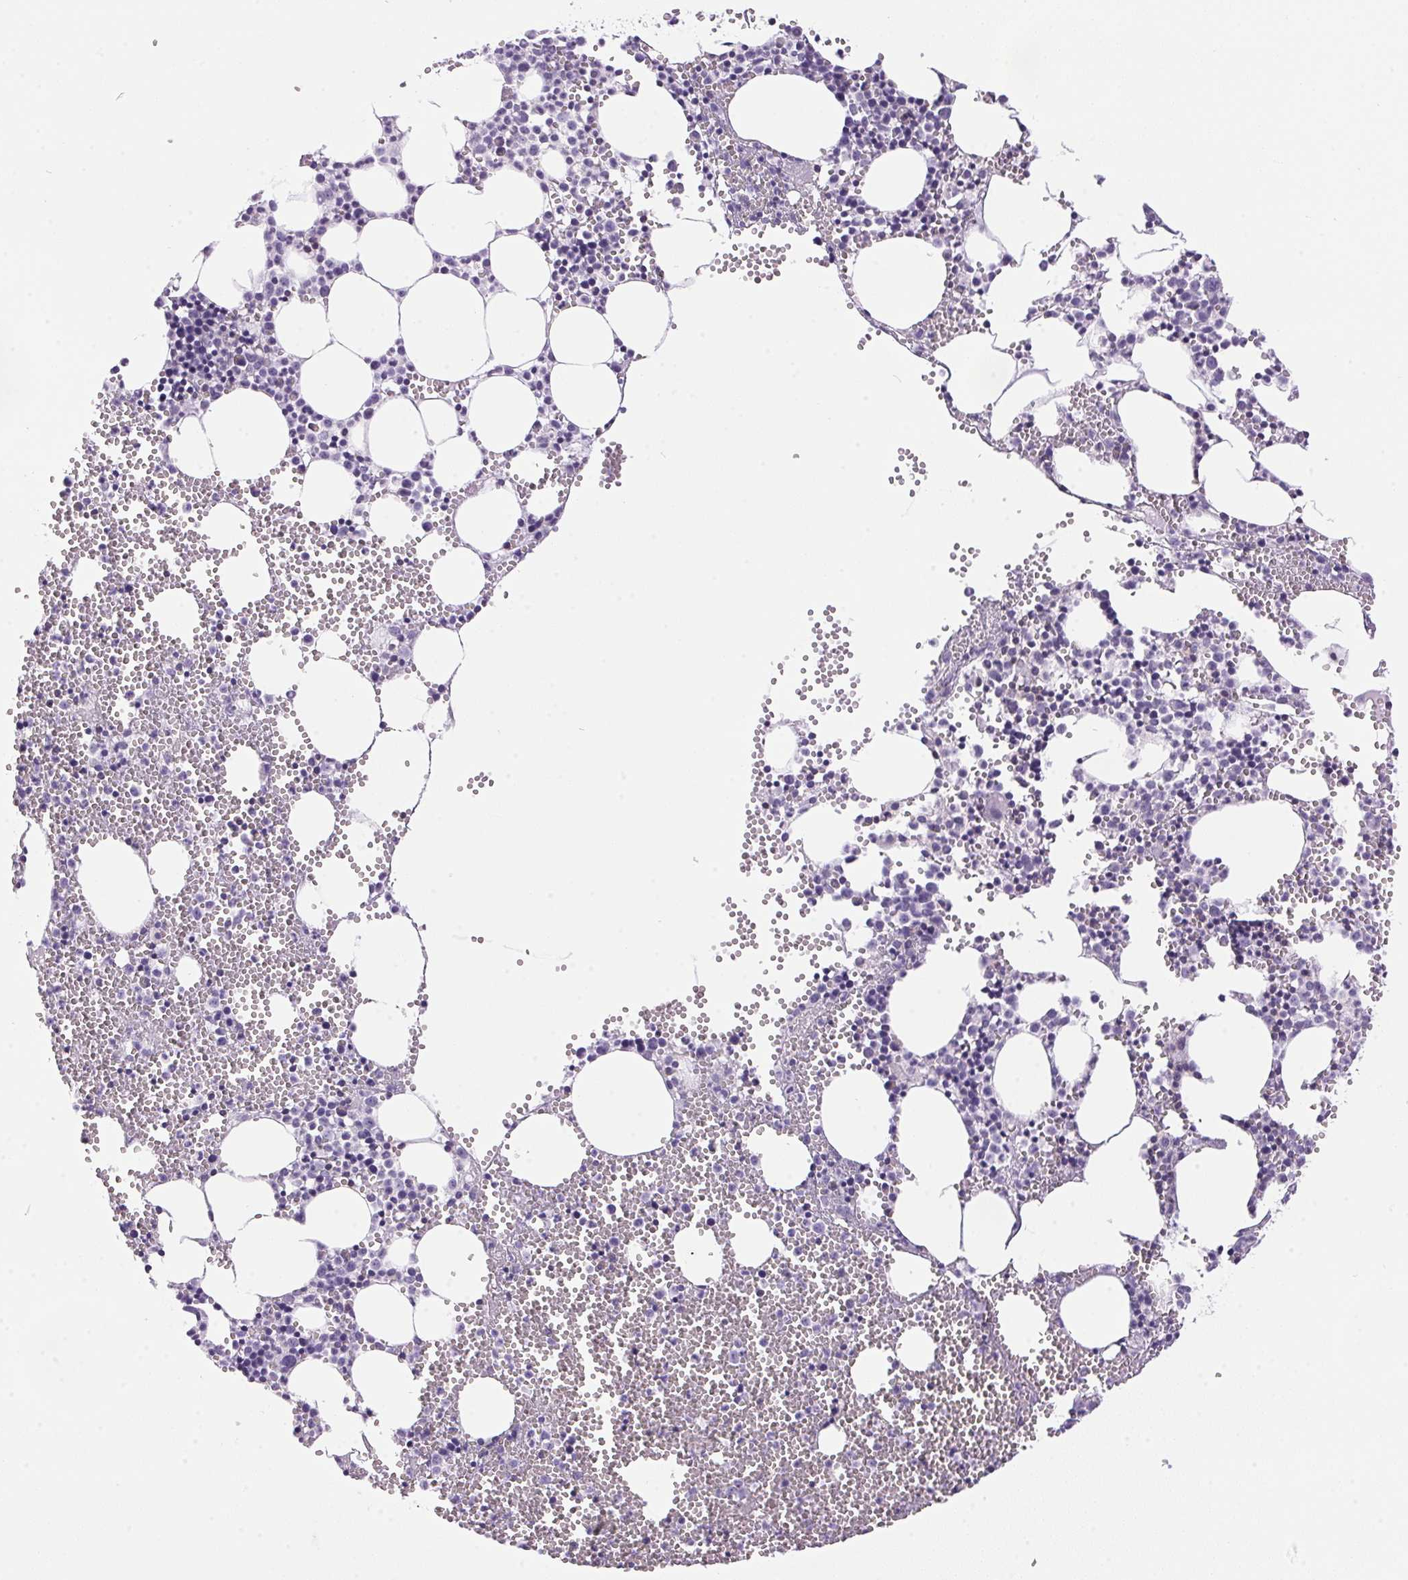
{"staining": {"intensity": "negative", "quantity": "none", "location": "none"}, "tissue": "bone marrow", "cell_type": "Hematopoietic cells", "image_type": "normal", "snomed": [{"axis": "morphology", "description": "Normal tissue, NOS"}, {"axis": "topography", "description": "Bone marrow"}], "caption": "This is an immunohistochemistry image of normal bone marrow. There is no staining in hematopoietic cells.", "gene": "S100A2", "patient": {"sex": "male", "age": 89}}